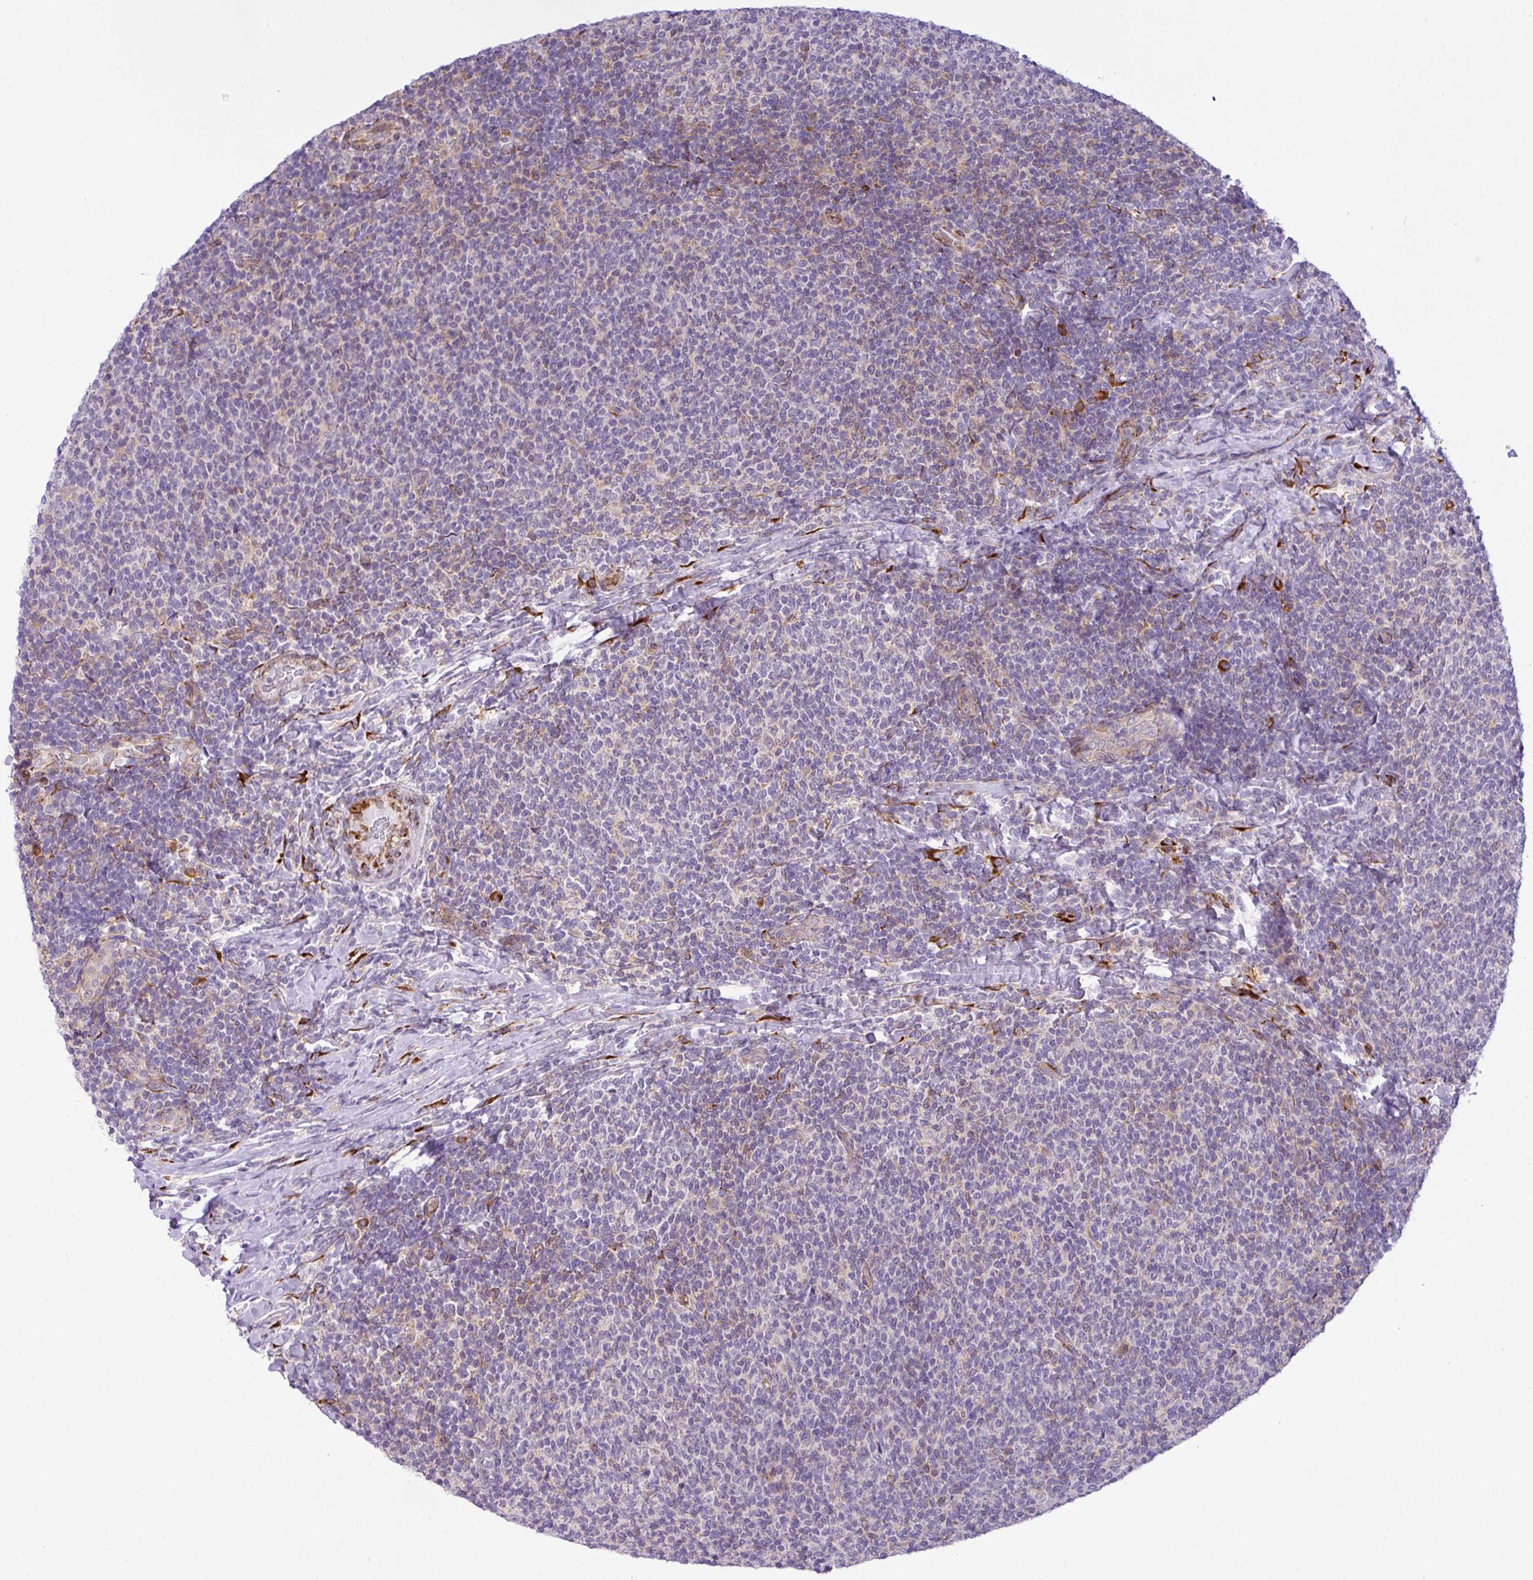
{"staining": {"intensity": "negative", "quantity": "none", "location": "none"}, "tissue": "lymphoma", "cell_type": "Tumor cells", "image_type": "cancer", "snomed": [{"axis": "morphology", "description": "Malignant lymphoma, non-Hodgkin's type, Low grade"}, {"axis": "topography", "description": "Lymph node"}], "caption": "Immunohistochemistry image of neoplastic tissue: malignant lymphoma, non-Hodgkin's type (low-grade) stained with DAB (3,3'-diaminobenzidine) exhibits no significant protein expression in tumor cells.", "gene": "CFAP97", "patient": {"sex": "male", "age": 52}}